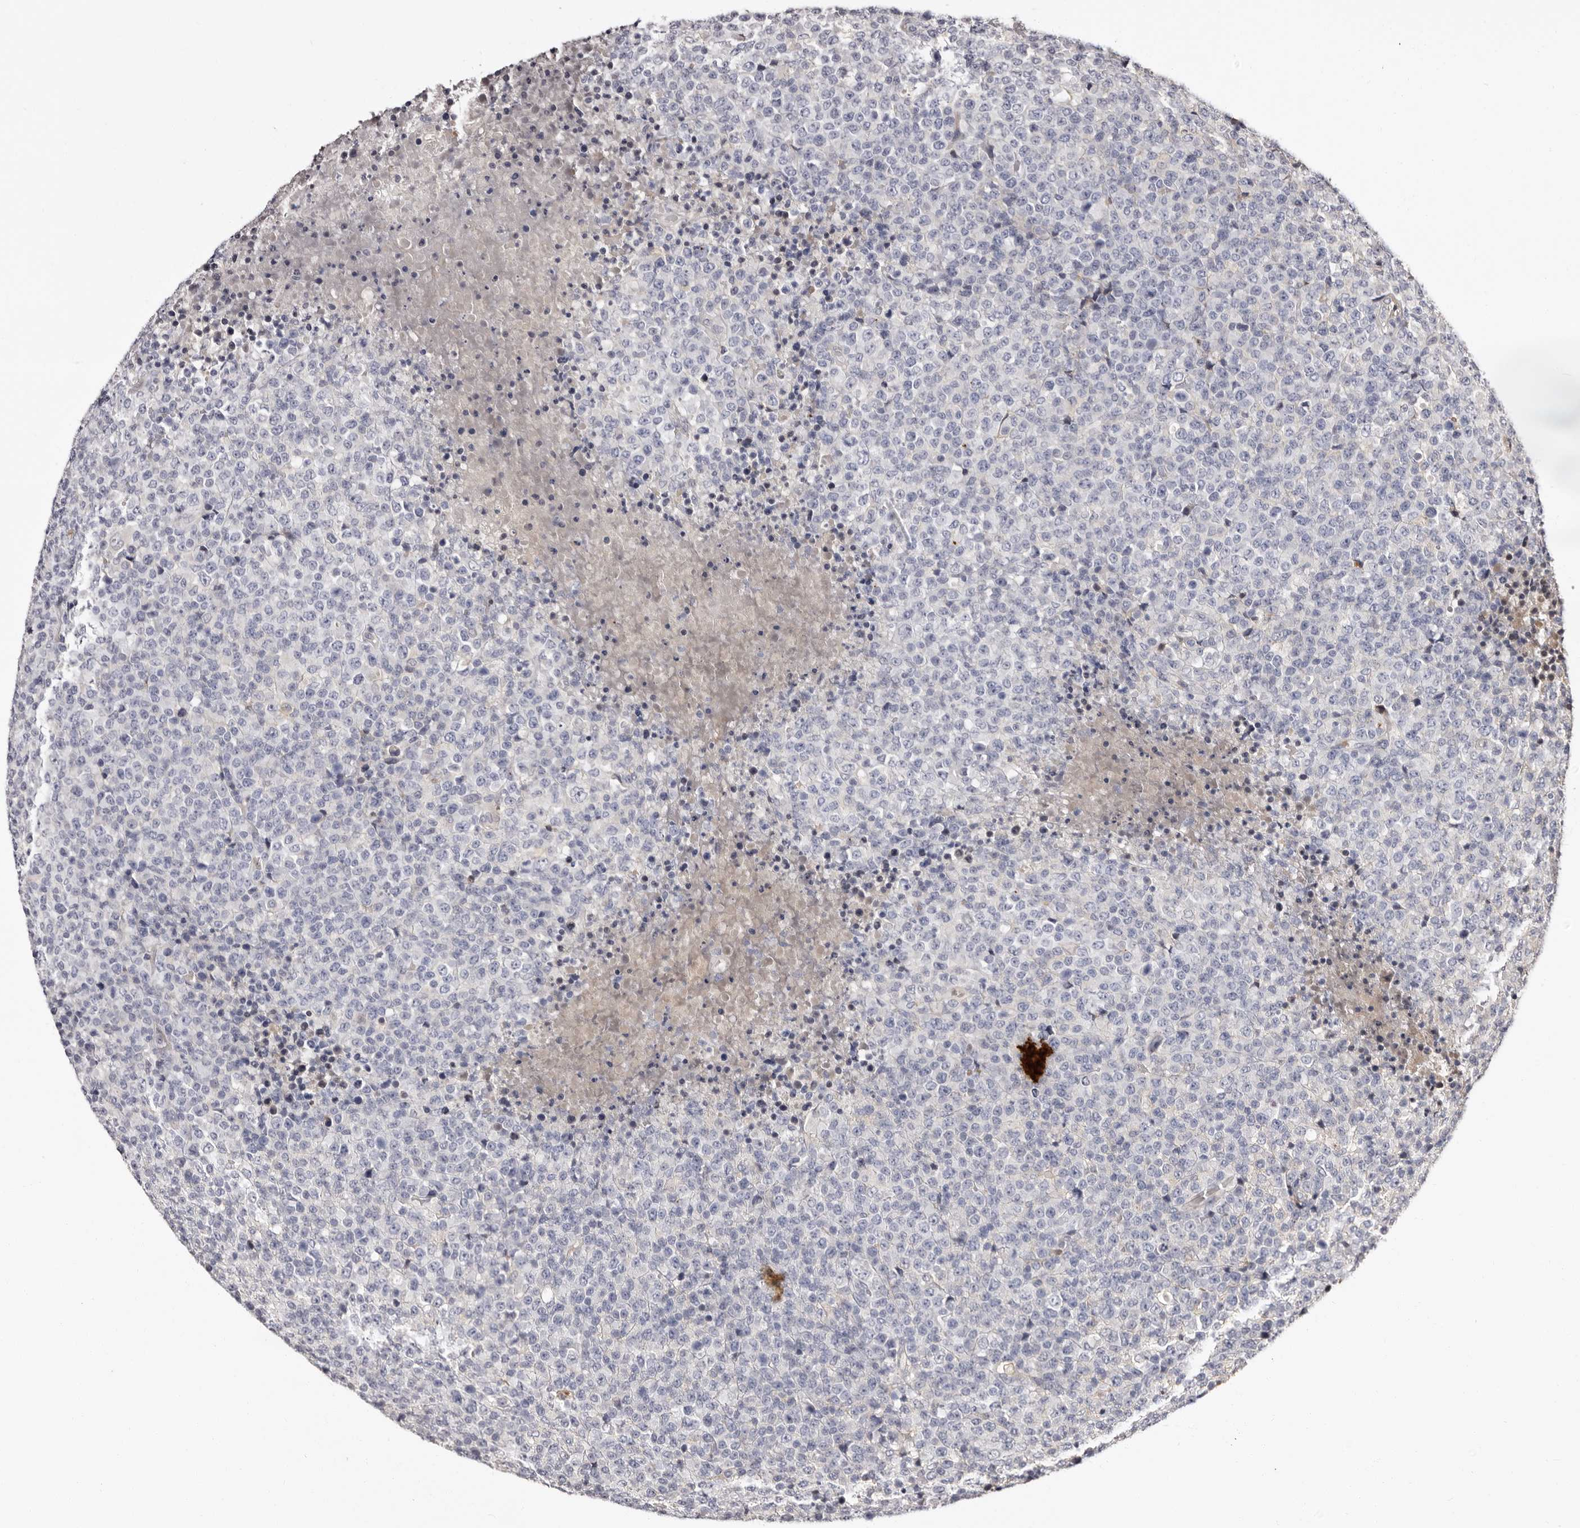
{"staining": {"intensity": "negative", "quantity": "none", "location": "none"}, "tissue": "lymphoma", "cell_type": "Tumor cells", "image_type": "cancer", "snomed": [{"axis": "morphology", "description": "Malignant lymphoma, non-Hodgkin's type, High grade"}, {"axis": "topography", "description": "Lymph node"}], "caption": "Human high-grade malignant lymphoma, non-Hodgkin's type stained for a protein using IHC demonstrates no staining in tumor cells.", "gene": "BPGM", "patient": {"sex": "male", "age": 13}}